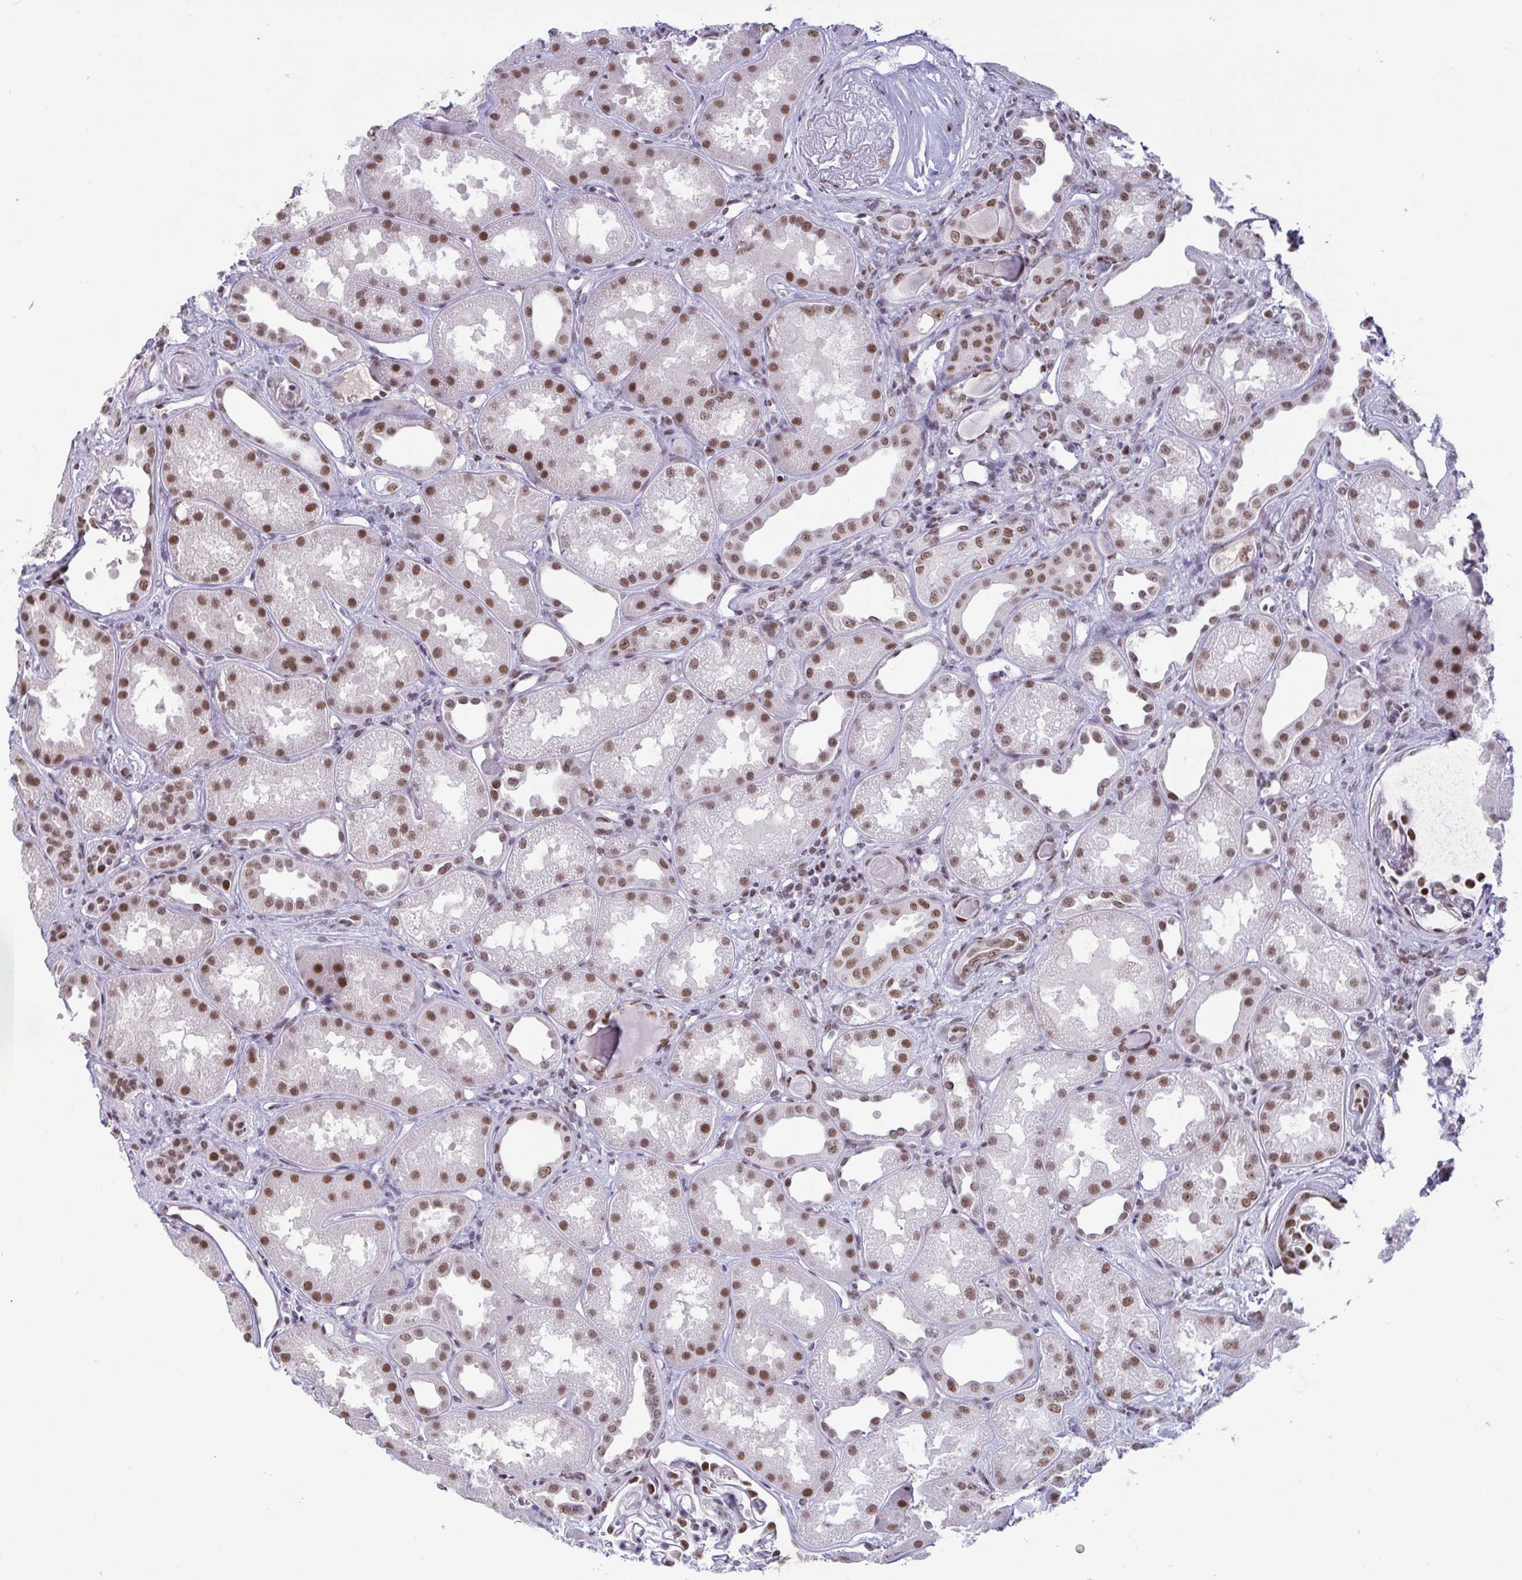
{"staining": {"intensity": "moderate", "quantity": ">75%", "location": "nuclear"}, "tissue": "kidney", "cell_type": "Cells in glomeruli", "image_type": "normal", "snomed": [{"axis": "morphology", "description": "Normal tissue, NOS"}, {"axis": "topography", "description": "Kidney"}], "caption": "The immunohistochemical stain highlights moderate nuclear expression in cells in glomeruli of normal kidney.", "gene": "CBFA2T2", "patient": {"sex": "male", "age": 61}}